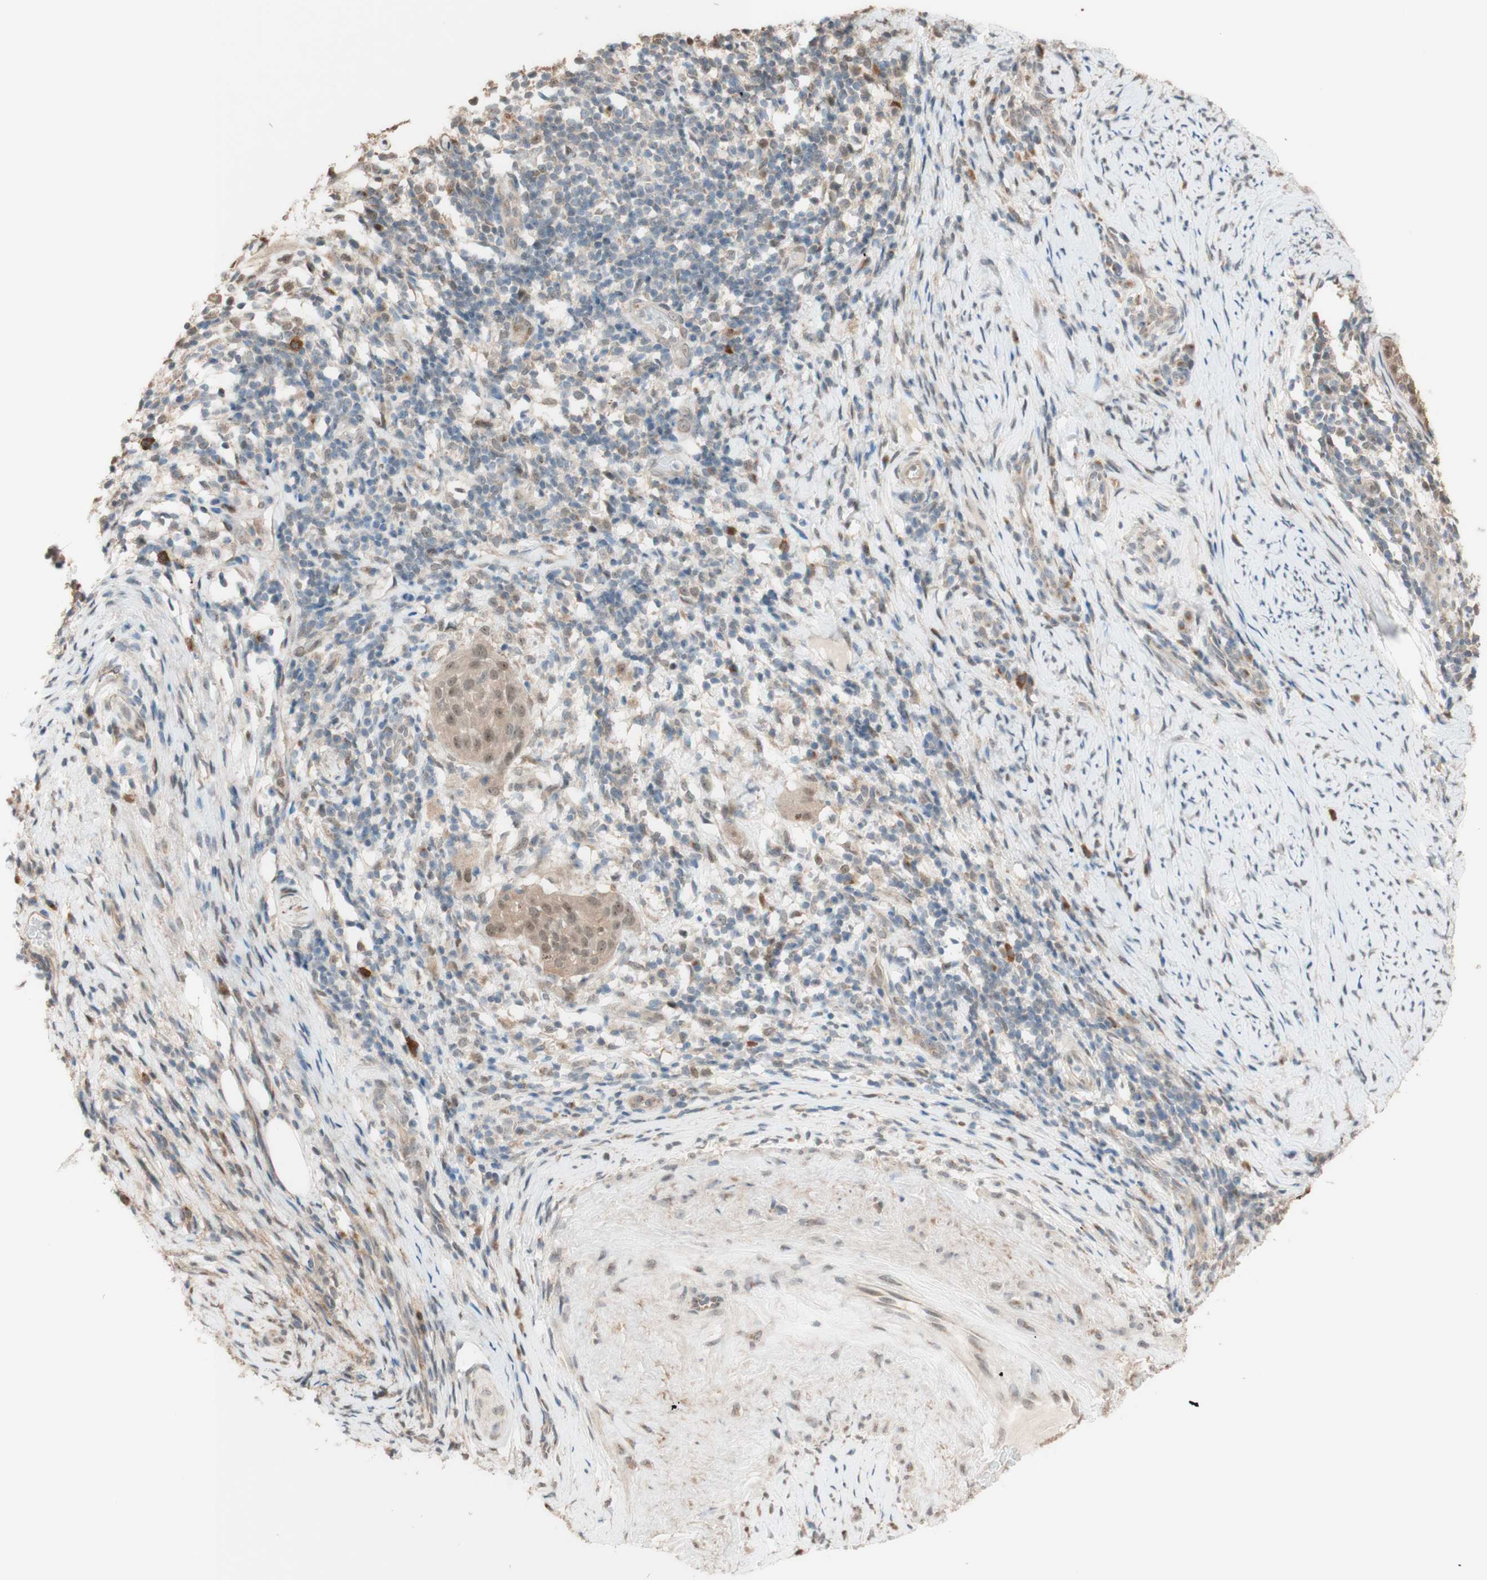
{"staining": {"intensity": "weak", "quantity": "<25%", "location": "cytoplasmic/membranous,nuclear"}, "tissue": "cervical cancer", "cell_type": "Tumor cells", "image_type": "cancer", "snomed": [{"axis": "morphology", "description": "Squamous cell carcinoma, NOS"}, {"axis": "topography", "description": "Cervix"}], "caption": "Human cervical squamous cell carcinoma stained for a protein using immunohistochemistry (IHC) displays no expression in tumor cells.", "gene": "CCNC", "patient": {"sex": "female", "age": 51}}